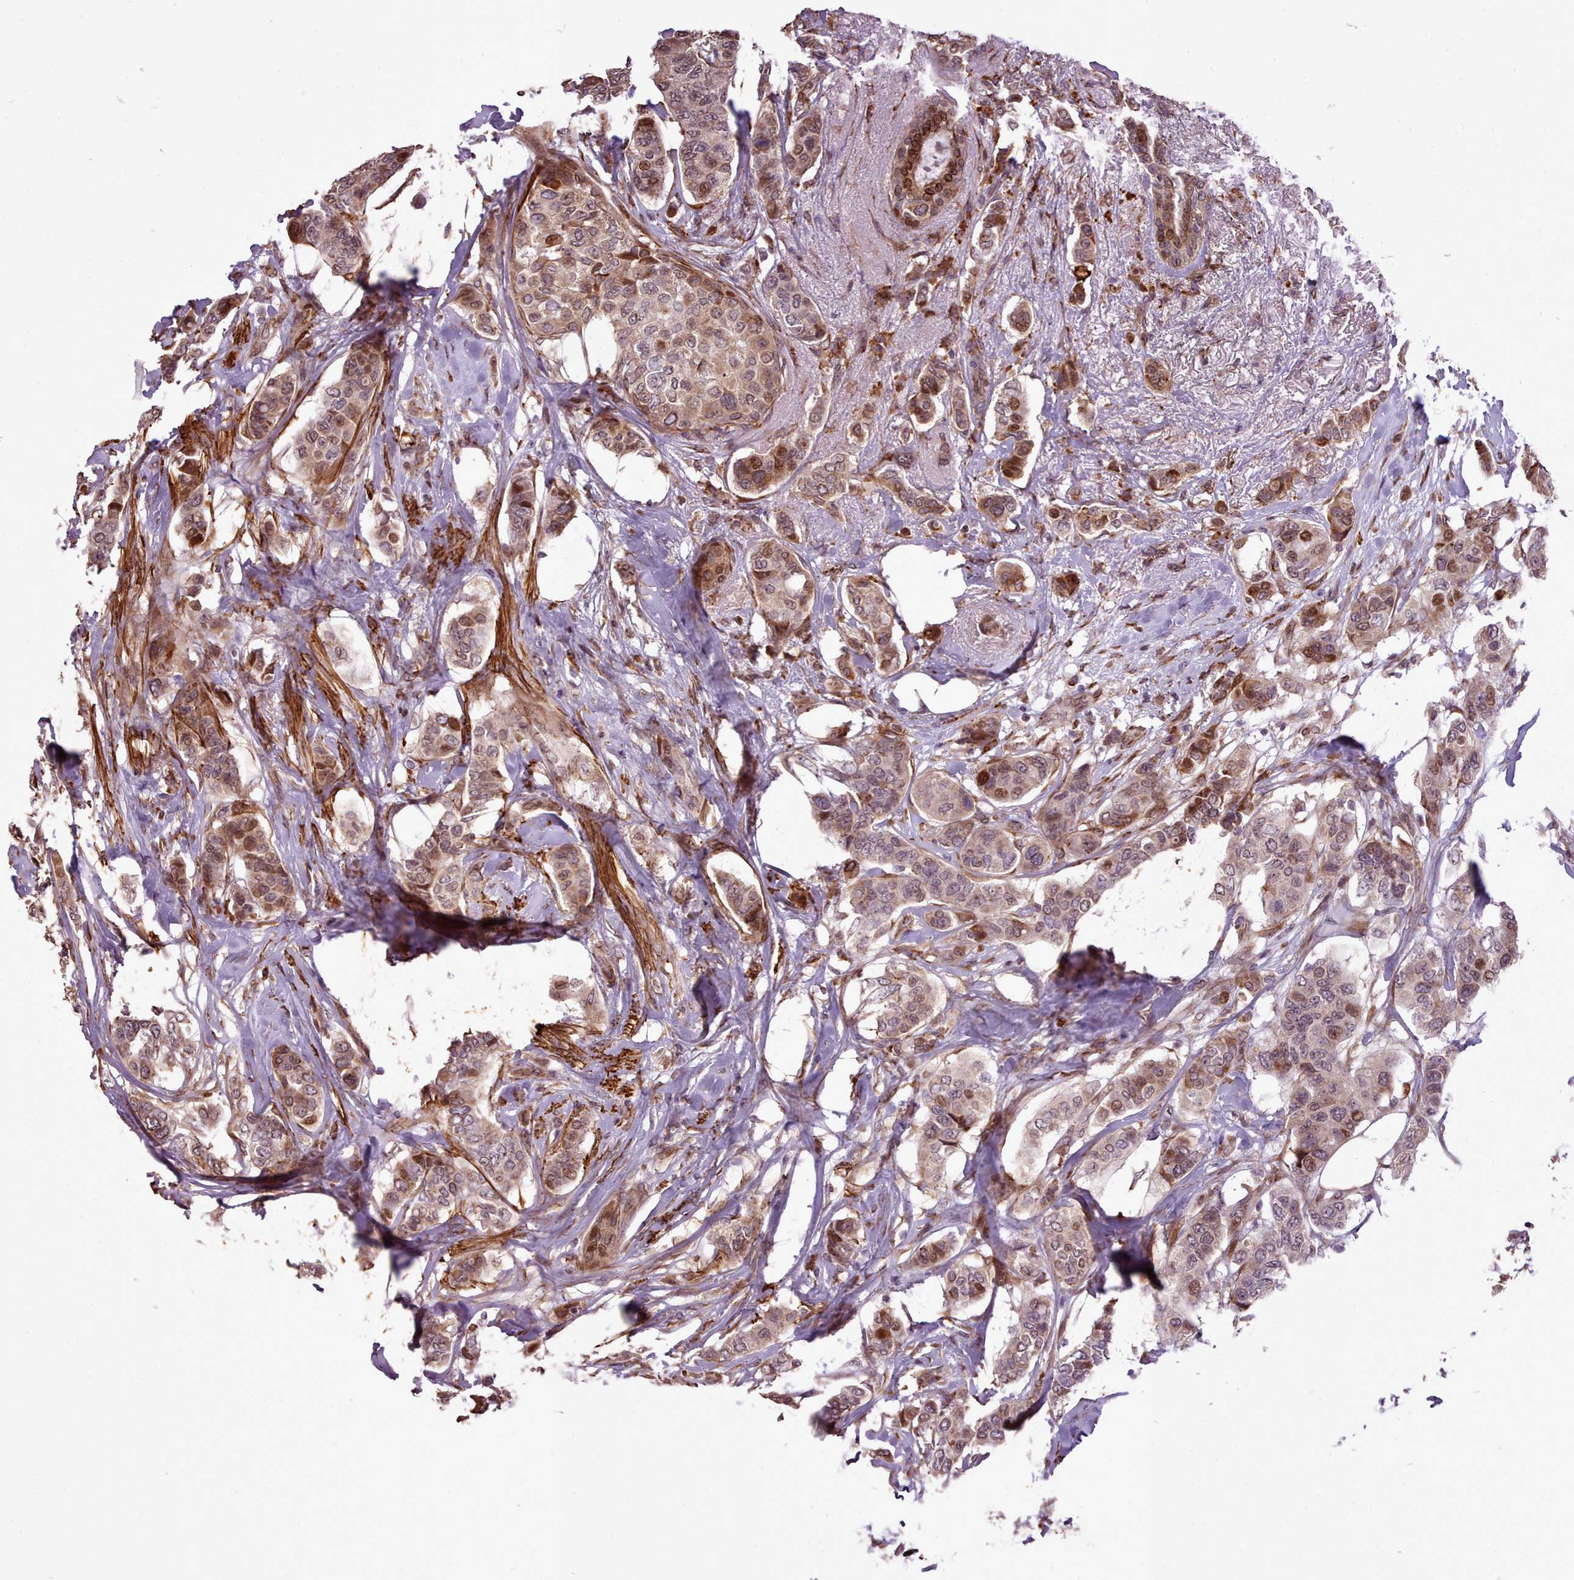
{"staining": {"intensity": "moderate", "quantity": ">75%", "location": "cytoplasmic/membranous"}, "tissue": "breast cancer", "cell_type": "Tumor cells", "image_type": "cancer", "snomed": [{"axis": "morphology", "description": "Lobular carcinoma"}, {"axis": "topography", "description": "Breast"}], "caption": "Protein staining exhibits moderate cytoplasmic/membranous expression in approximately >75% of tumor cells in breast cancer. (IHC, brightfield microscopy, high magnification).", "gene": "CABP1", "patient": {"sex": "female", "age": 51}}